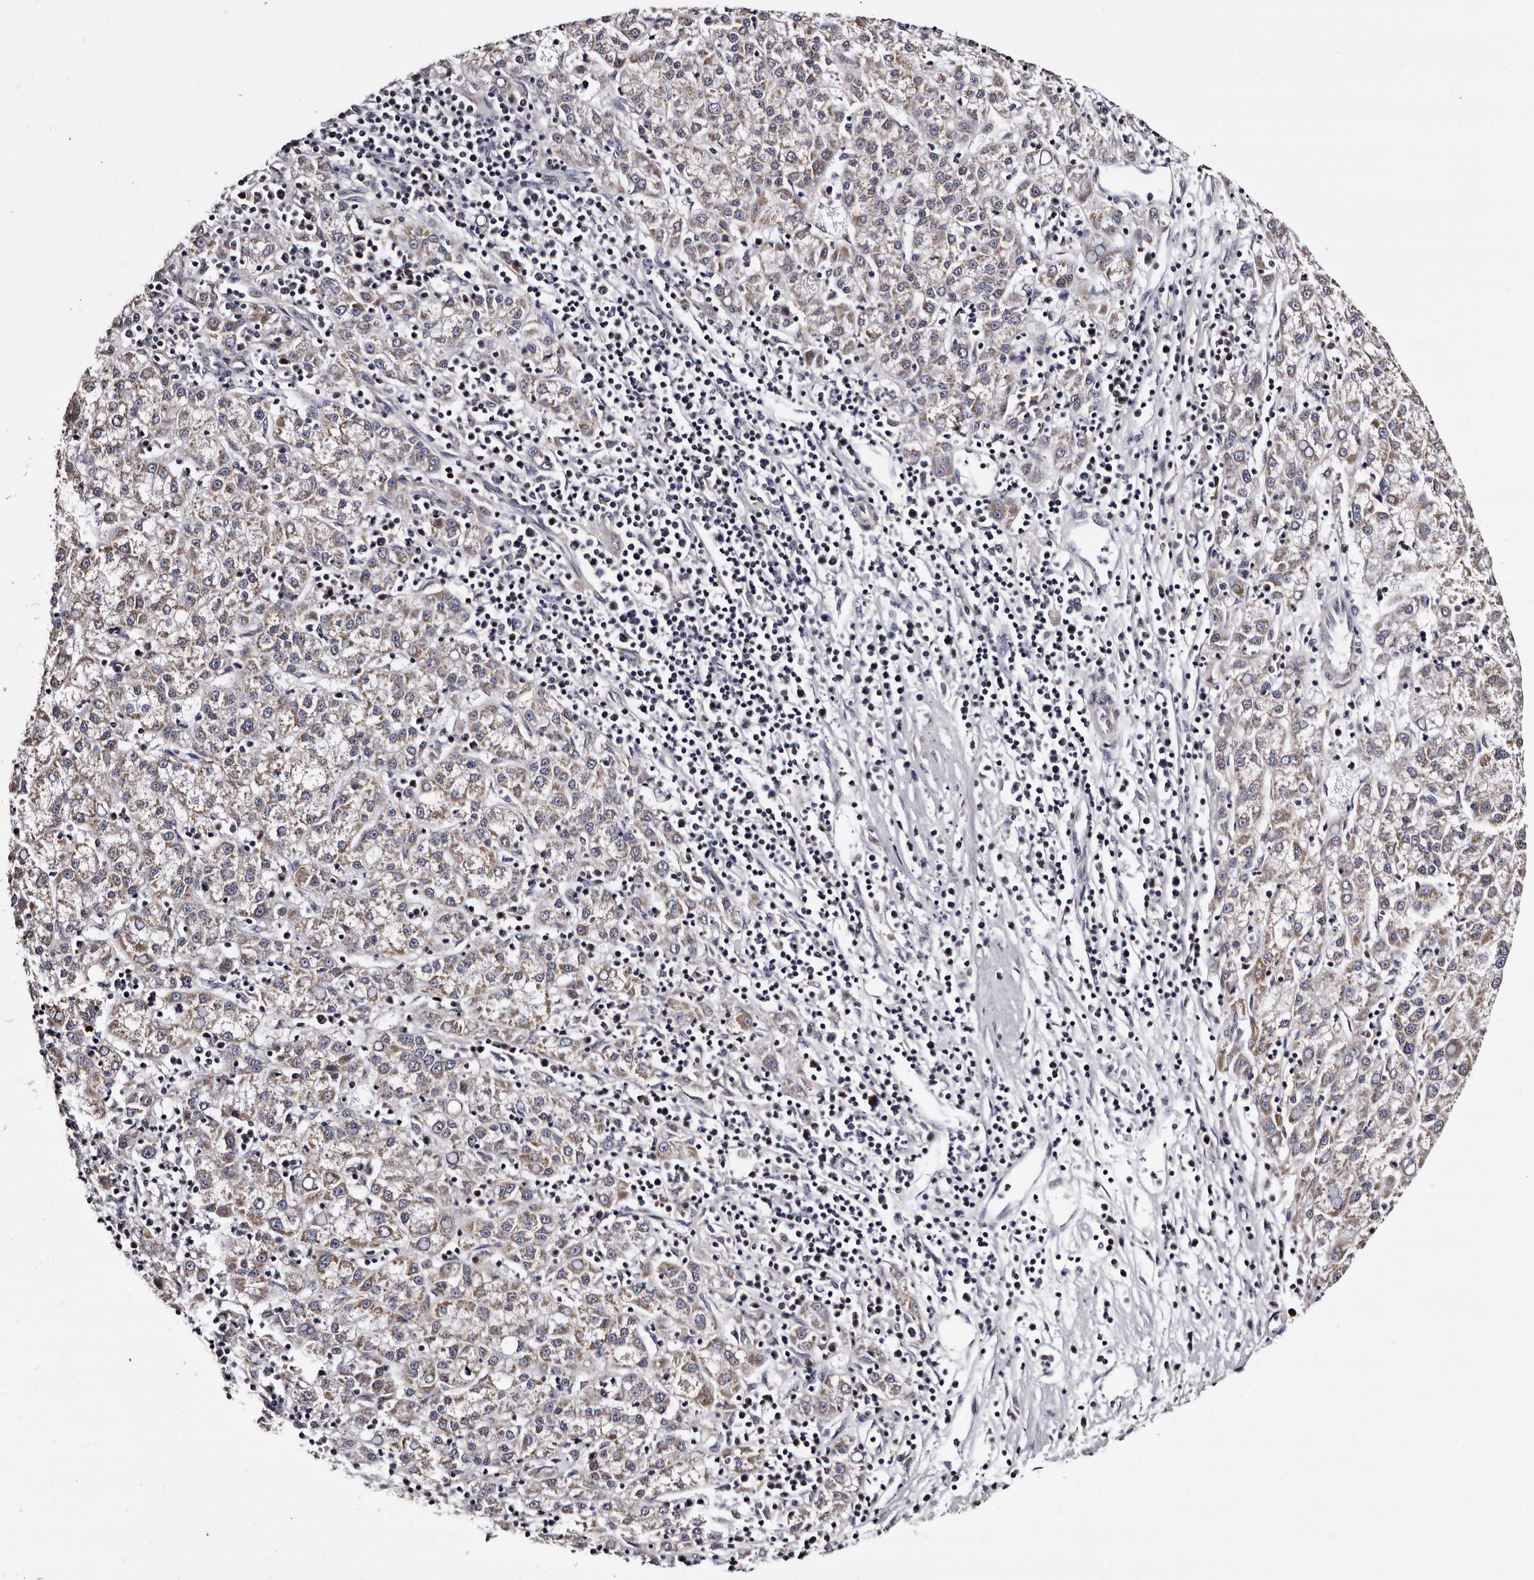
{"staining": {"intensity": "weak", "quantity": ">75%", "location": "cytoplasmic/membranous"}, "tissue": "liver cancer", "cell_type": "Tumor cells", "image_type": "cancer", "snomed": [{"axis": "morphology", "description": "Carcinoma, Hepatocellular, NOS"}, {"axis": "topography", "description": "Liver"}], "caption": "IHC of human hepatocellular carcinoma (liver) reveals low levels of weak cytoplasmic/membranous staining in about >75% of tumor cells. The protein of interest is stained brown, and the nuclei are stained in blue (DAB (3,3'-diaminobenzidine) IHC with brightfield microscopy, high magnification).", "gene": "TAF4B", "patient": {"sex": "female", "age": 58}}